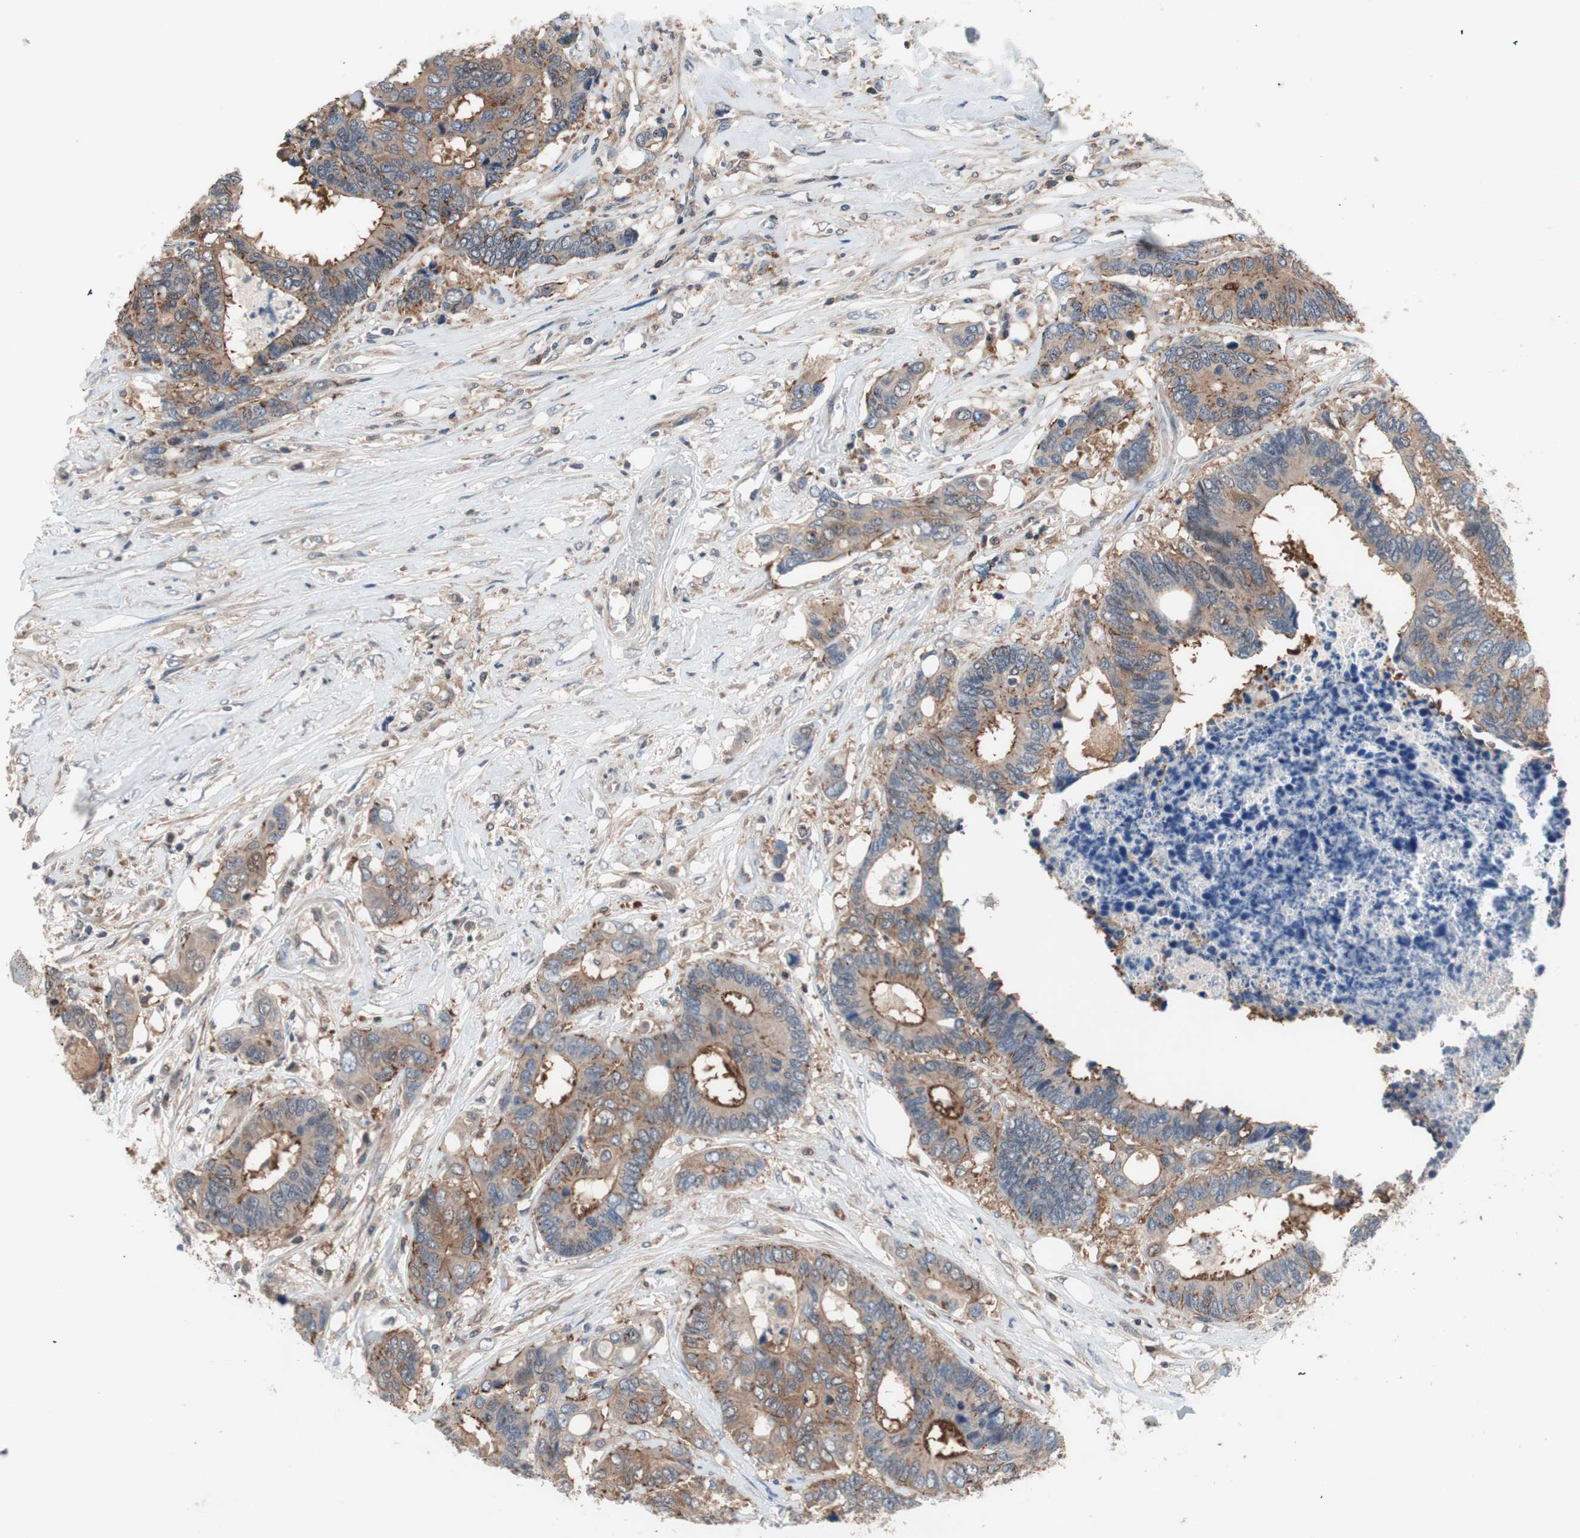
{"staining": {"intensity": "moderate", "quantity": ">75%", "location": "cytoplasmic/membranous"}, "tissue": "colorectal cancer", "cell_type": "Tumor cells", "image_type": "cancer", "snomed": [{"axis": "morphology", "description": "Adenocarcinoma, NOS"}, {"axis": "topography", "description": "Rectum"}], "caption": "Colorectal cancer stained for a protein shows moderate cytoplasmic/membranous positivity in tumor cells.", "gene": "GALT", "patient": {"sex": "male", "age": 55}}